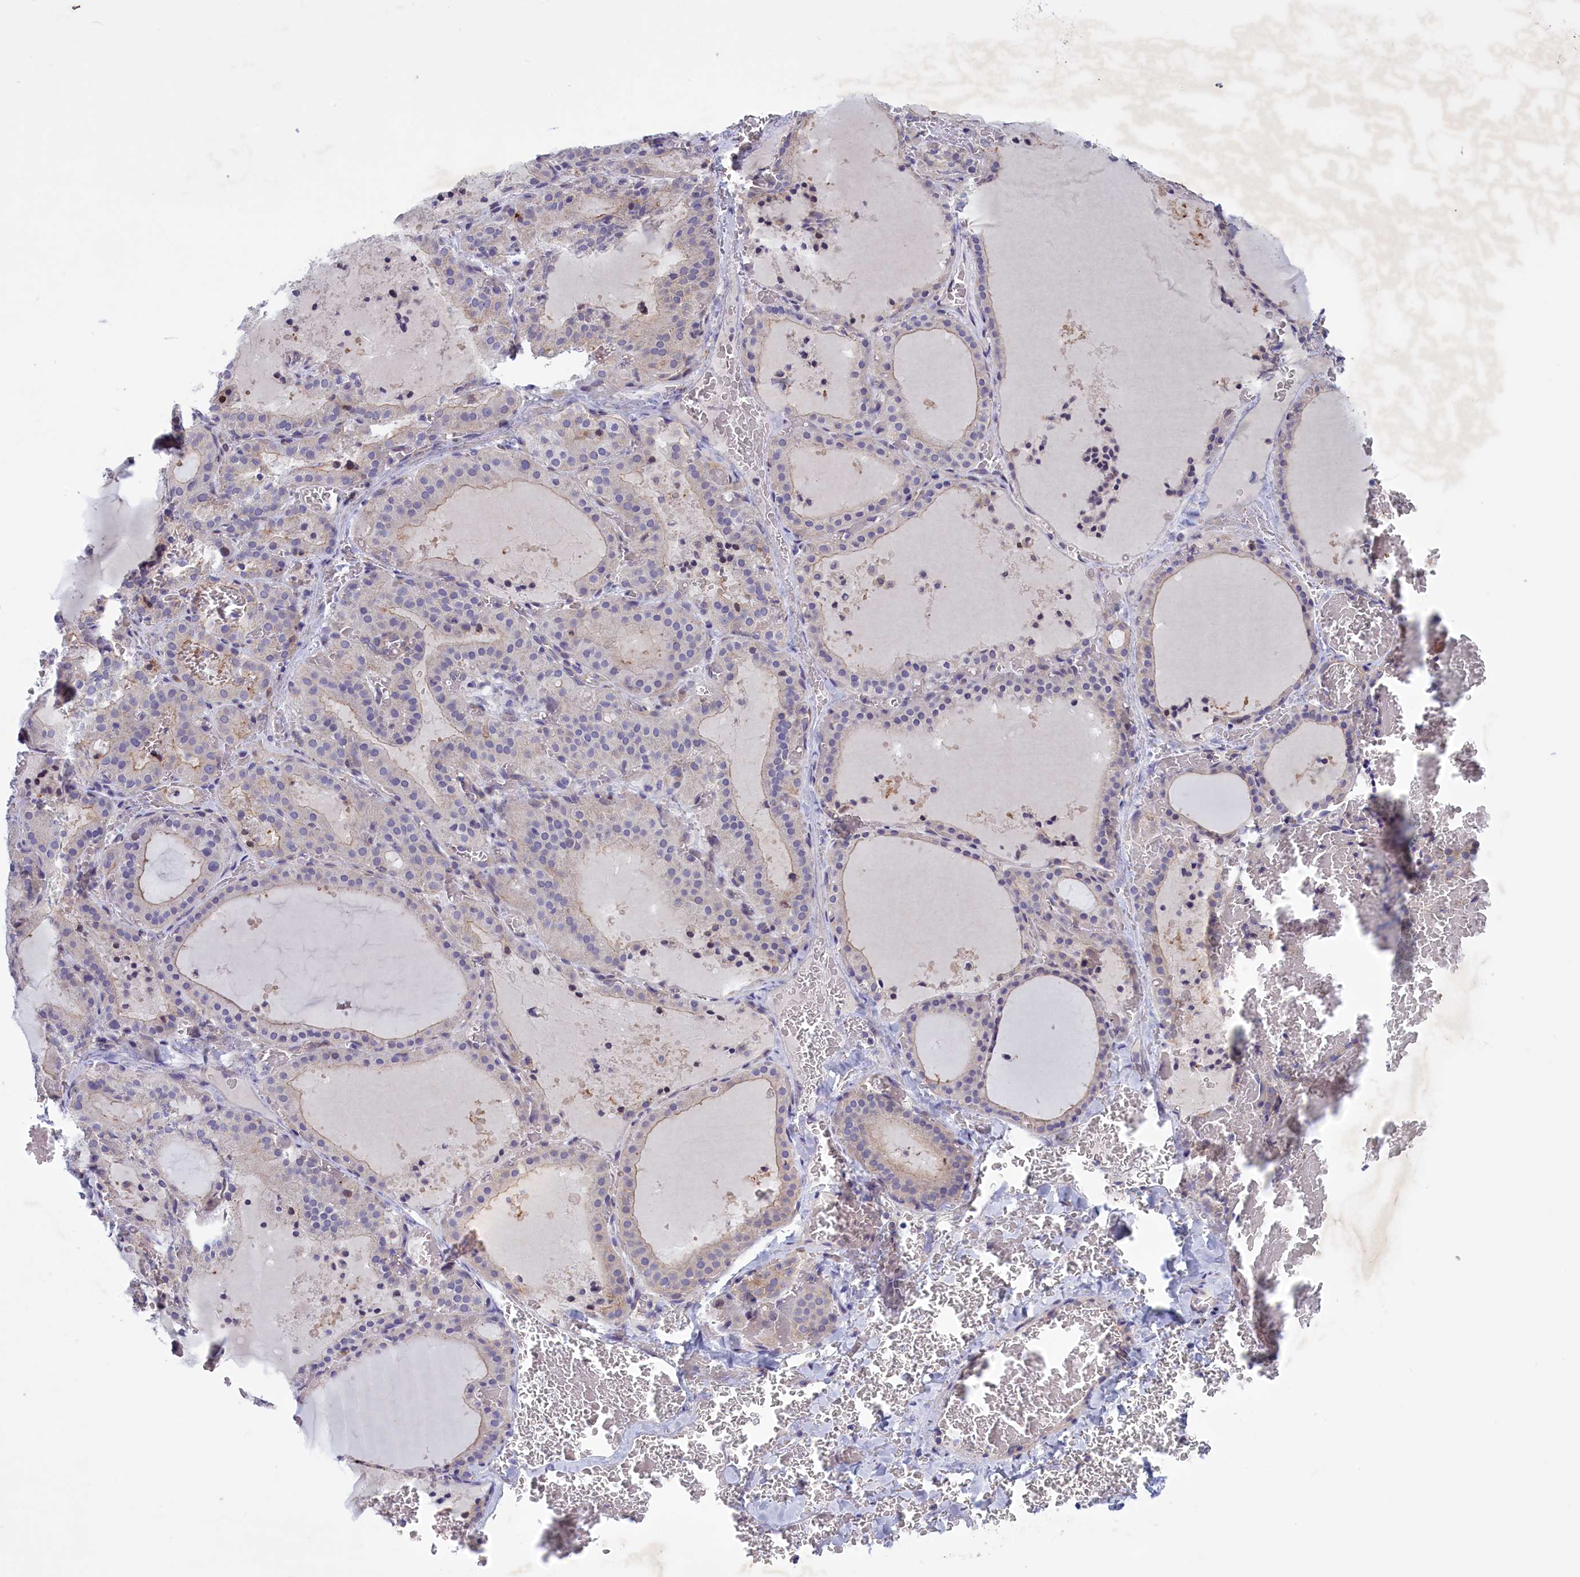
{"staining": {"intensity": "weak", "quantity": "25%-75%", "location": "cytoplasmic/membranous"}, "tissue": "thyroid gland", "cell_type": "Glandular cells", "image_type": "normal", "snomed": [{"axis": "morphology", "description": "Normal tissue, NOS"}, {"axis": "topography", "description": "Thyroid gland"}], "caption": "Thyroid gland stained with DAB immunohistochemistry (IHC) displays low levels of weak cytoplasmic/membranous staining in about 25%-75% of glandular cells. Immunohistochemistry stains the protein of interest in brown and the nuclei are stained blue.", "gene": "CORO2A", "patient": {"sex": "female", "age": 39}}